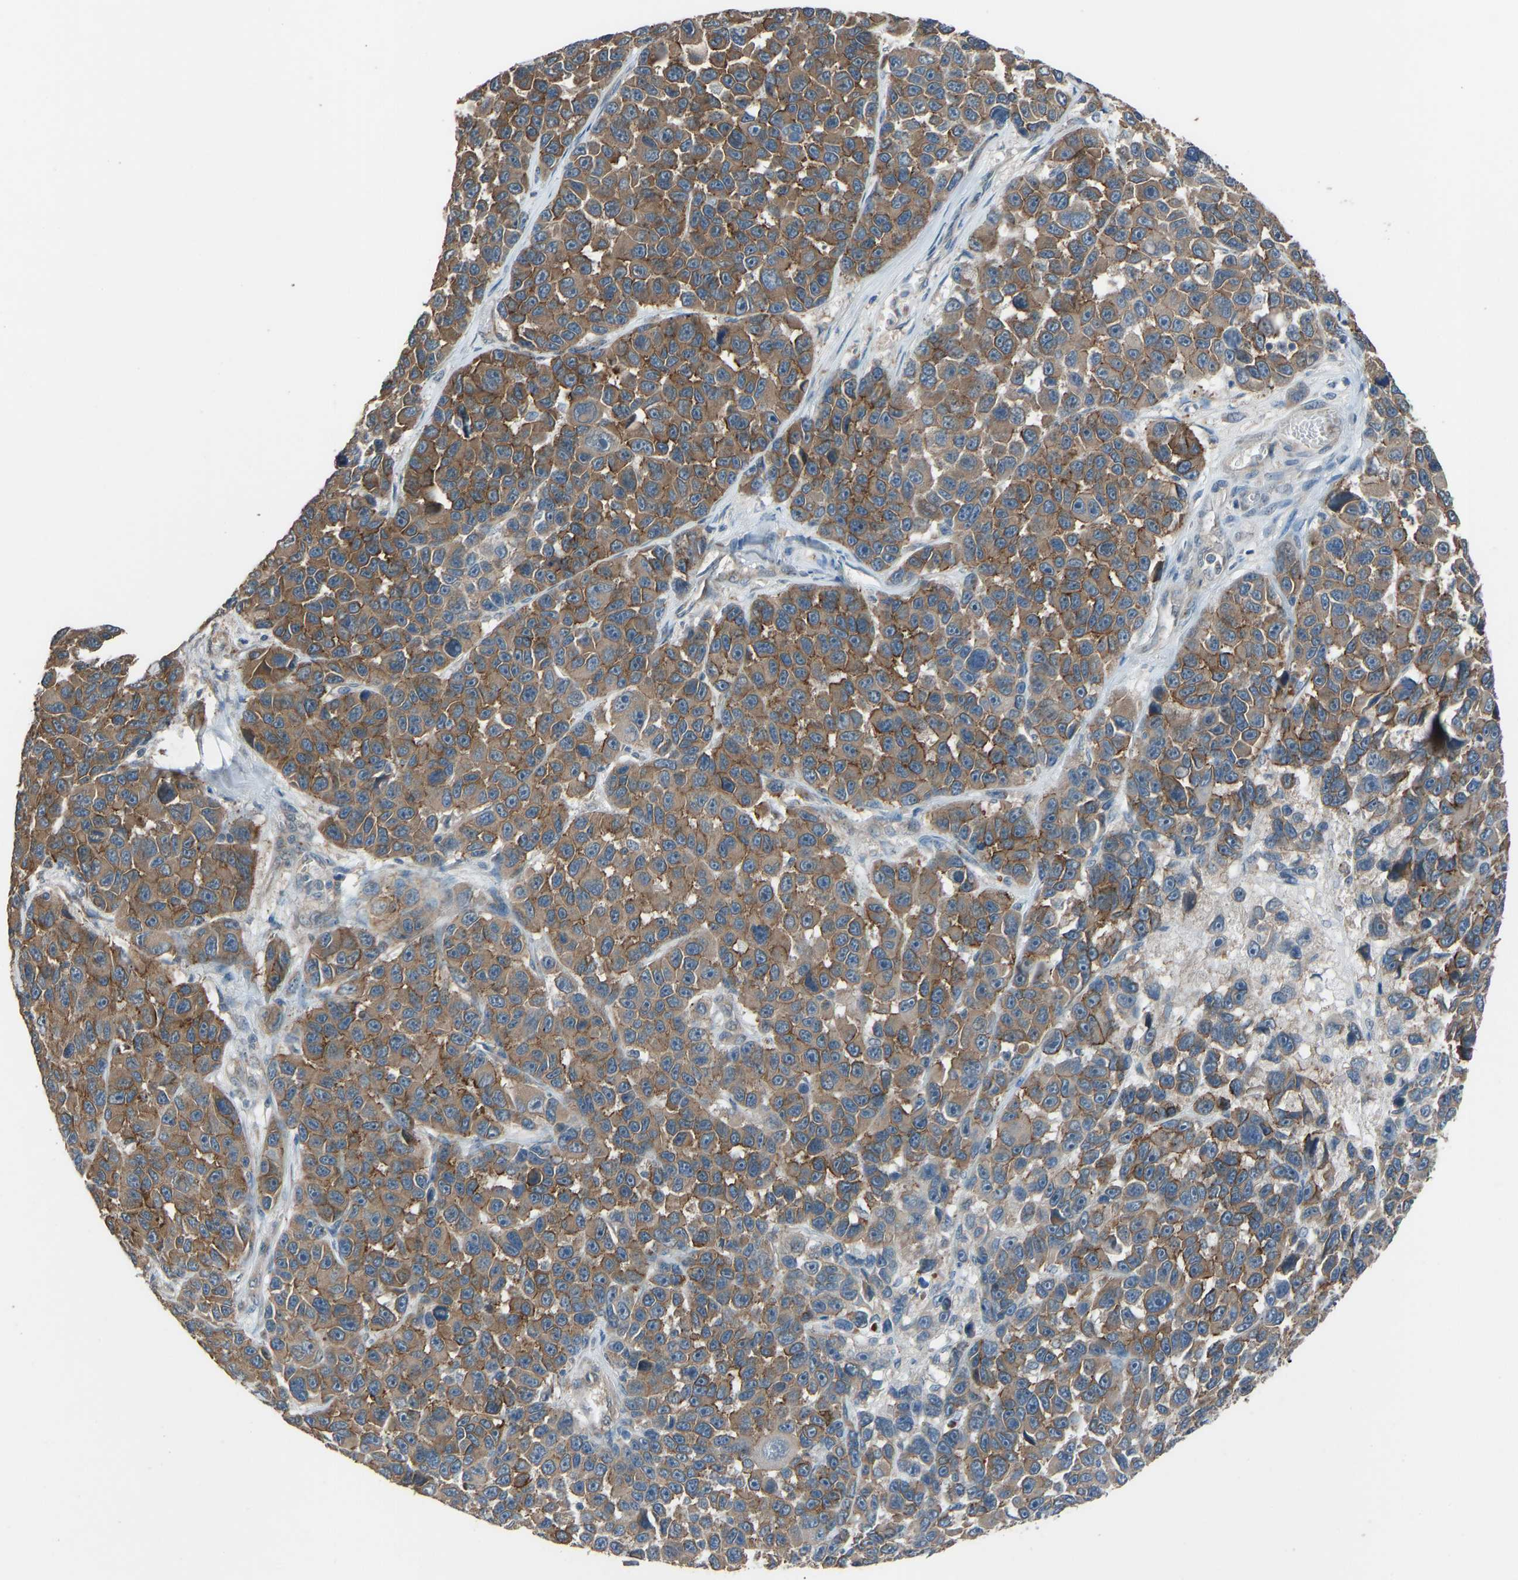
{"staining": {"intensity": "moderate", "quantity": ">75%", "location": "cytoplasmic/membranous"}, "tissue": "melanoma", "cell_type": "Tumor cells", "image_type": "cancer", "snomed": [{"axis": "morphology", "description": "Malignant melanoma, NOS"}, {"axis": "topography", "description": "Skin"}], "caption": "Immunohistochemical staining of human malignant melanoma displays medium levels of moderate cytoplasmic/membranous protein expression in approximately >75% of tumor cells. The protein of interest is shown in brown color, while the nuclei are stained blue.", "gene": "SLC43A1", "patient": {"sex": "male", "age": 53}}